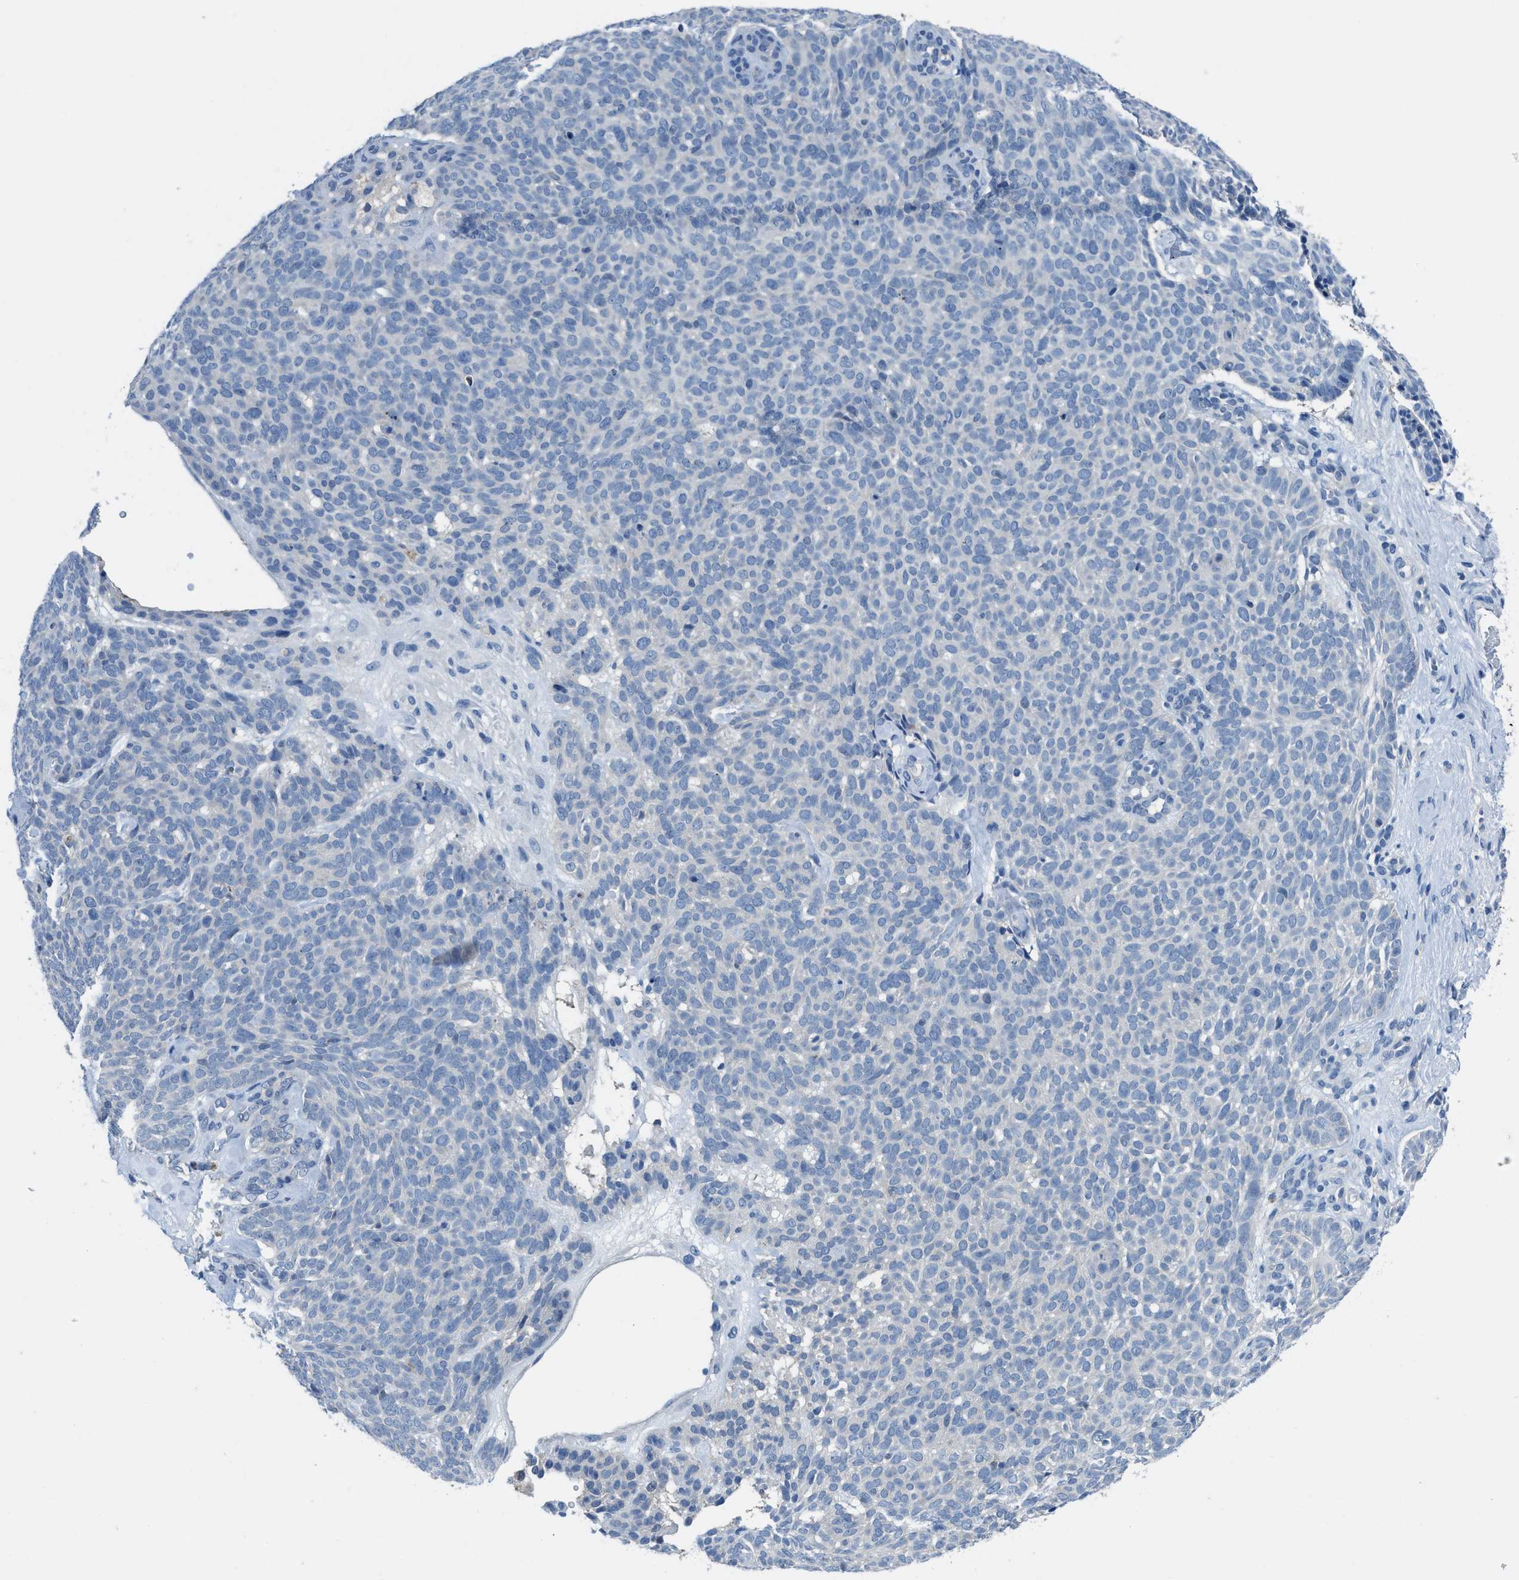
{"staining": {"intensity": "negative", "quantity": "none", "location": "none"}, "tissue": "skin cancer", "cell_type": "Tumor cells", "image_type": "cancer", "snomed": [{"axis": "morphology", "description": "Basal cell carcinoma"}, {"axis": "topography", "description": "Skin"}], "caption": "This is an IHC image of human basal cell carcinoma (skin). There is no staining in tumor cells.", "gene": "NUDT5", "patient": {"sex": "male", "age": 61}}